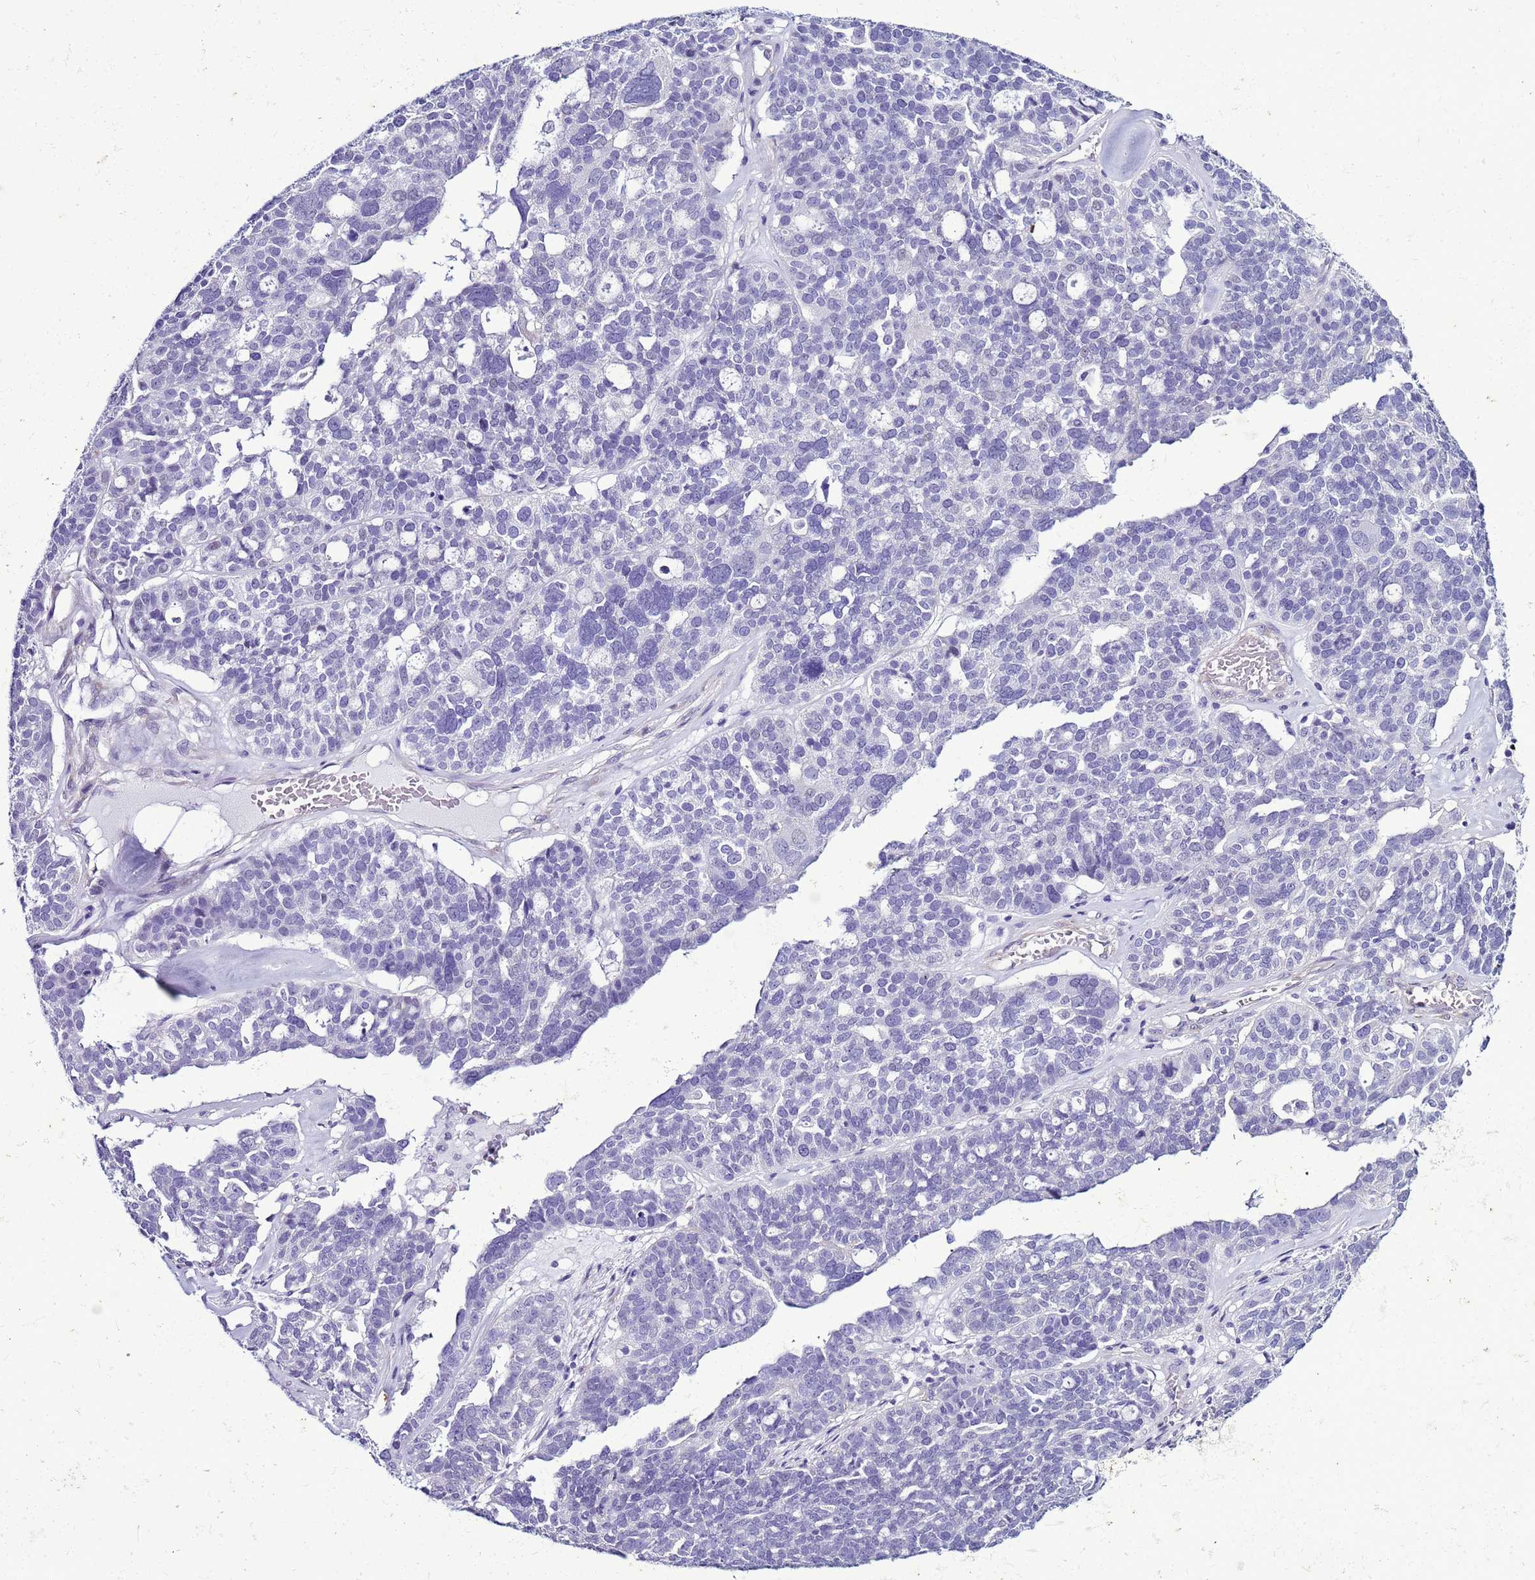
{"staining": {"intensity": "negative", "quantity": "none", "location": "none"}, "tissue": "ovarian cancer", "cell_type": "Tumor cells", "image_type": "cancer", "snomed": [{"axis": "morphology", "description": "Cystadenocarcinoma, serous, NOS"}, {"axis": "topography", "description": "Ovary"}], "caption": "Tumor cells are negative for protein expression in human serous cystadenocarcinoma (ovarian). (Stains: DAB immunohistochemistry (IHC) with hematoxylin counter stain, Microscopy: brightfield microscopy at high magnification).", "gene": "LRRC10B", "patient": {"sex": "female", "age": 59}}